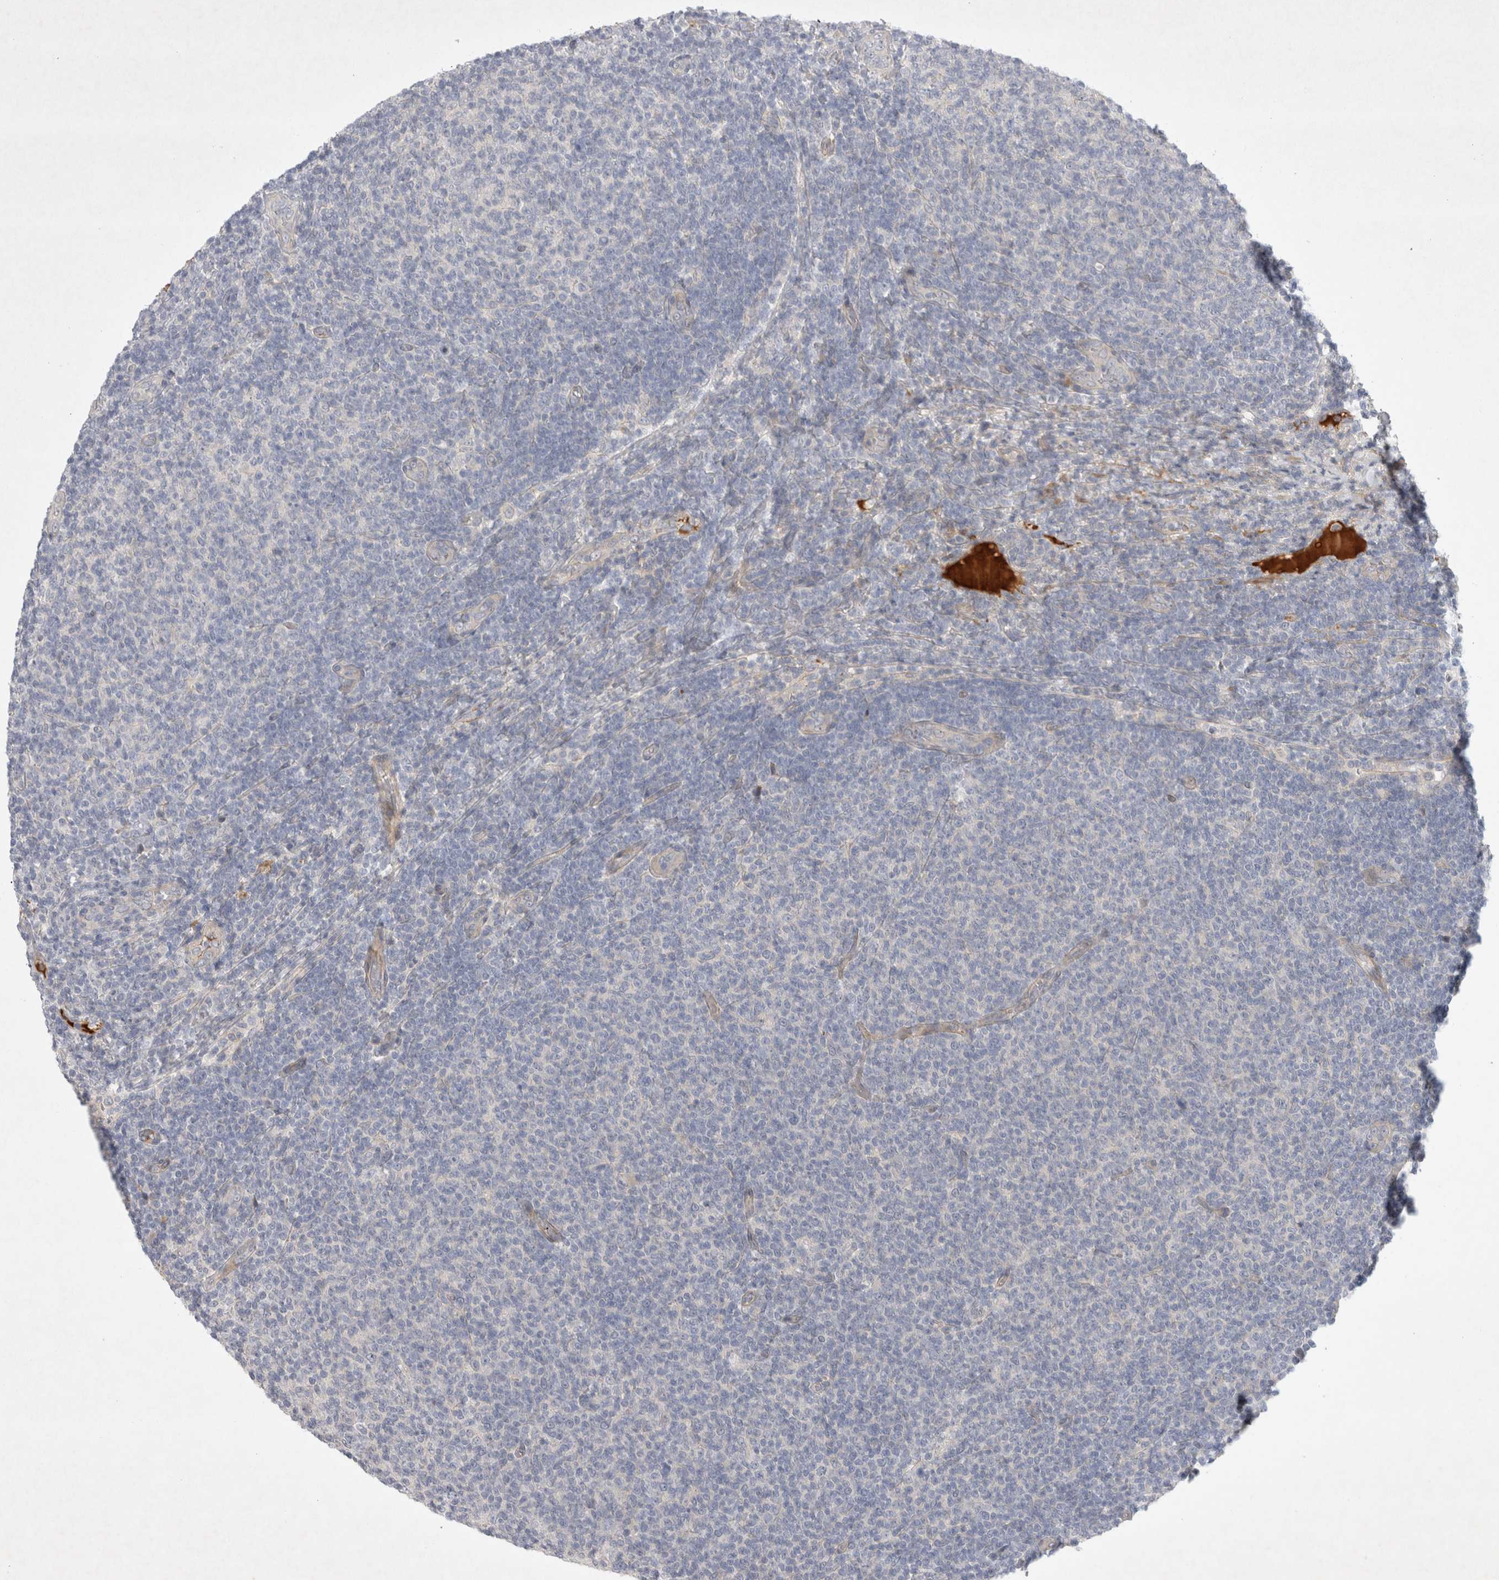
{"staining": {"intensity": "negative", "quantity": "none", "location": "none"}, "tissue": "lymphoma", "cell_type": "Tumor cells", "image_type": "cancer", "snomed": [{"axis": "morphology", "description": "Malignant lymphoma, non-Hodgkin's type, Low grade"}, {"axis": "topography", "description": "Lymph node"}], "caption": "This photomicrograph is of lymphoma stained with immunohistochemistry to label a protein in brown with the nuclei are counter-stained blue. There is no expression in tumor cells. (DAB immunohistochemistry, high magnification).", "gene": "BZW2", "patient": {"sex": "male", "age": 66}}